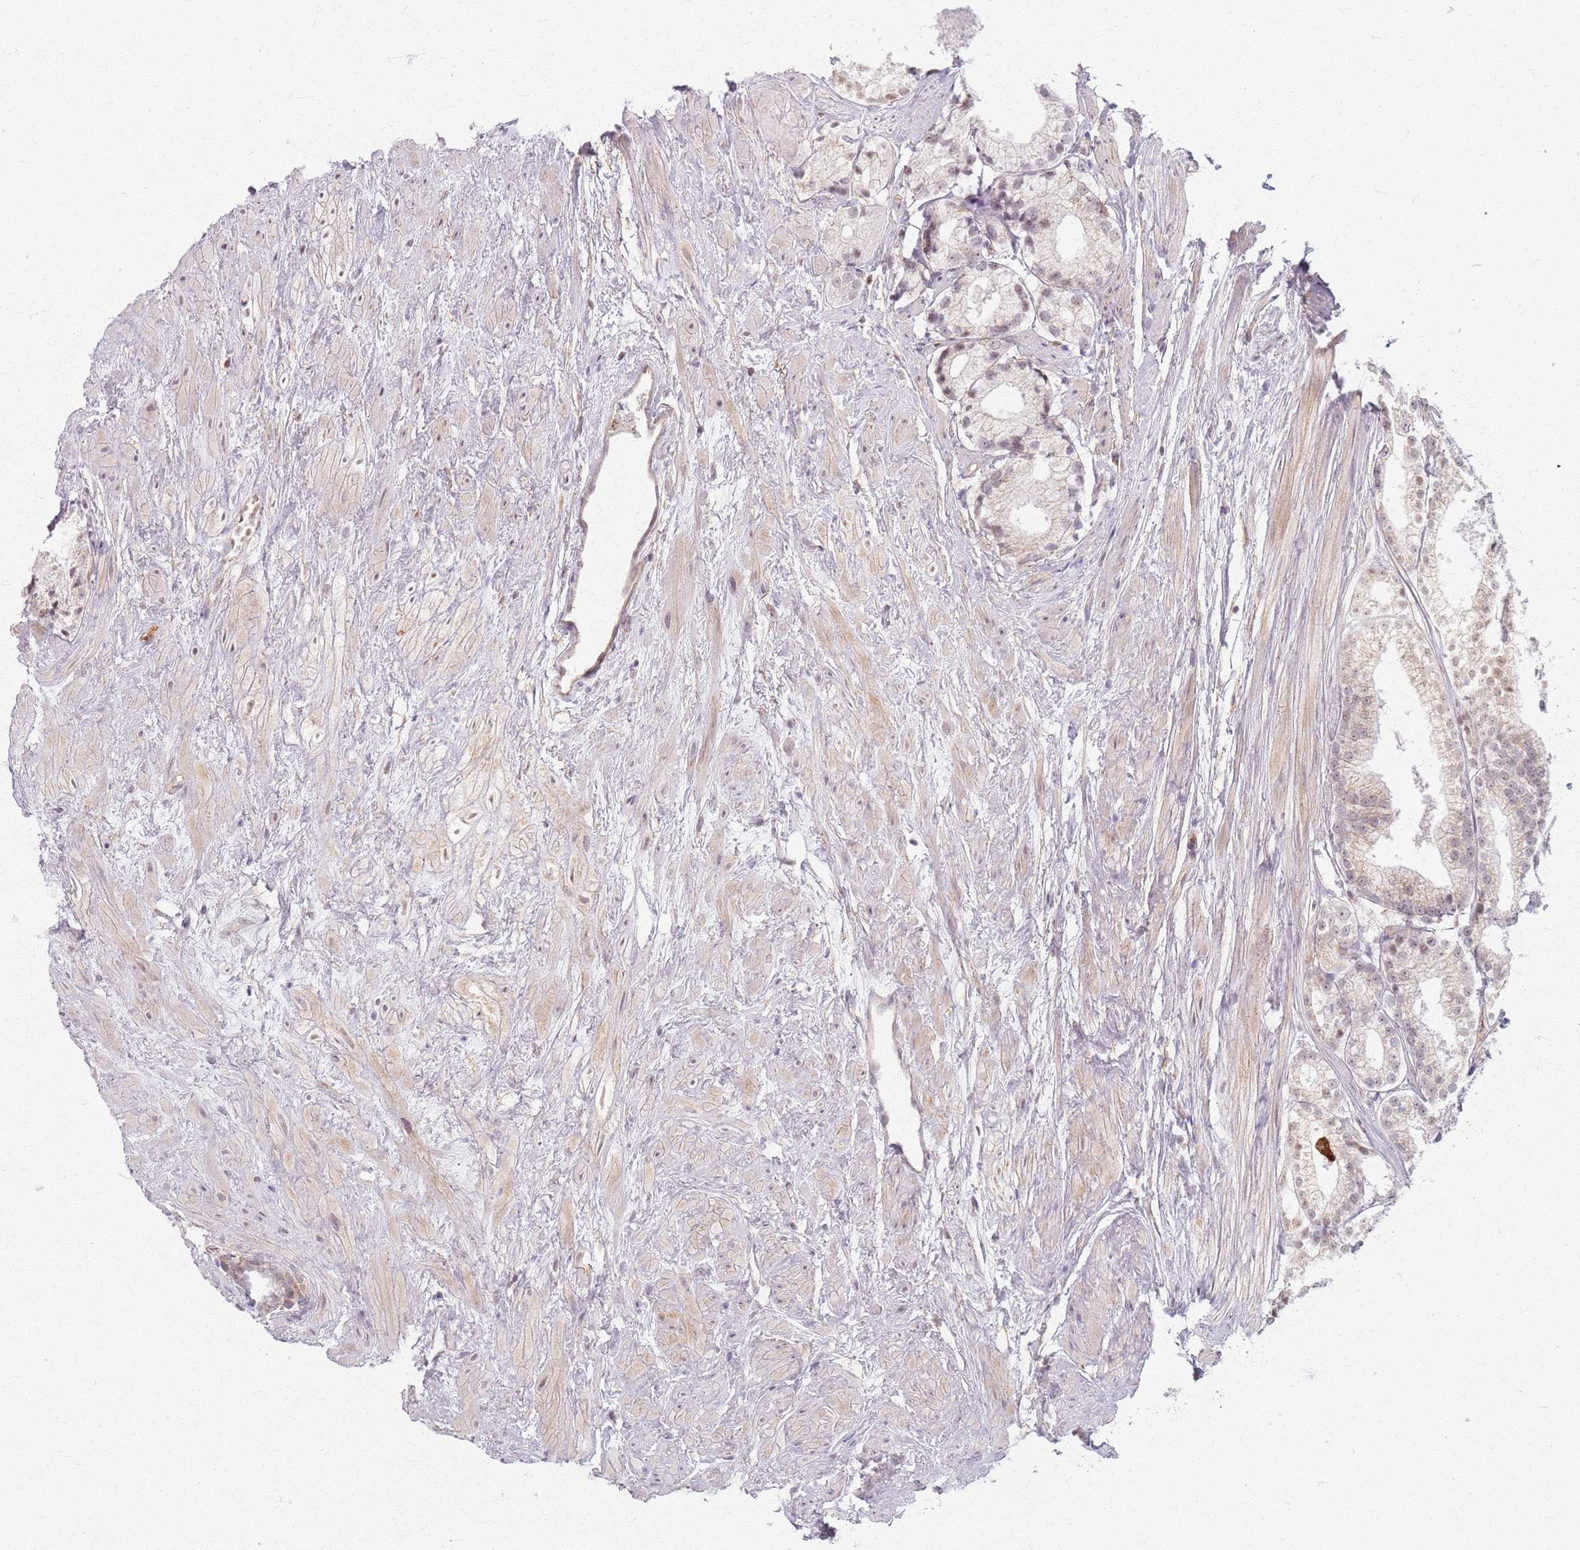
{"staining": {"intensity": "weak", "quantity": "<25%", "location": "nuclear"}, "tissue": "prostate cancer", "cell_type": "Tumor cells", "image_type": "cancer", "snomed": [{"axis": "morphology", "description": "Adenocarcinoma, Low grade"}, {"axis": "topography", "description": "Prostate"}], "caption": "IHC of human prostate low-grade adenocarcinoma exhibits no expression in tumor cells. (DAB immunohistochemistry with hematoxylin counter stain).", "gene": "KCNA5", "patient": {"sex": "male", "age": 68}}